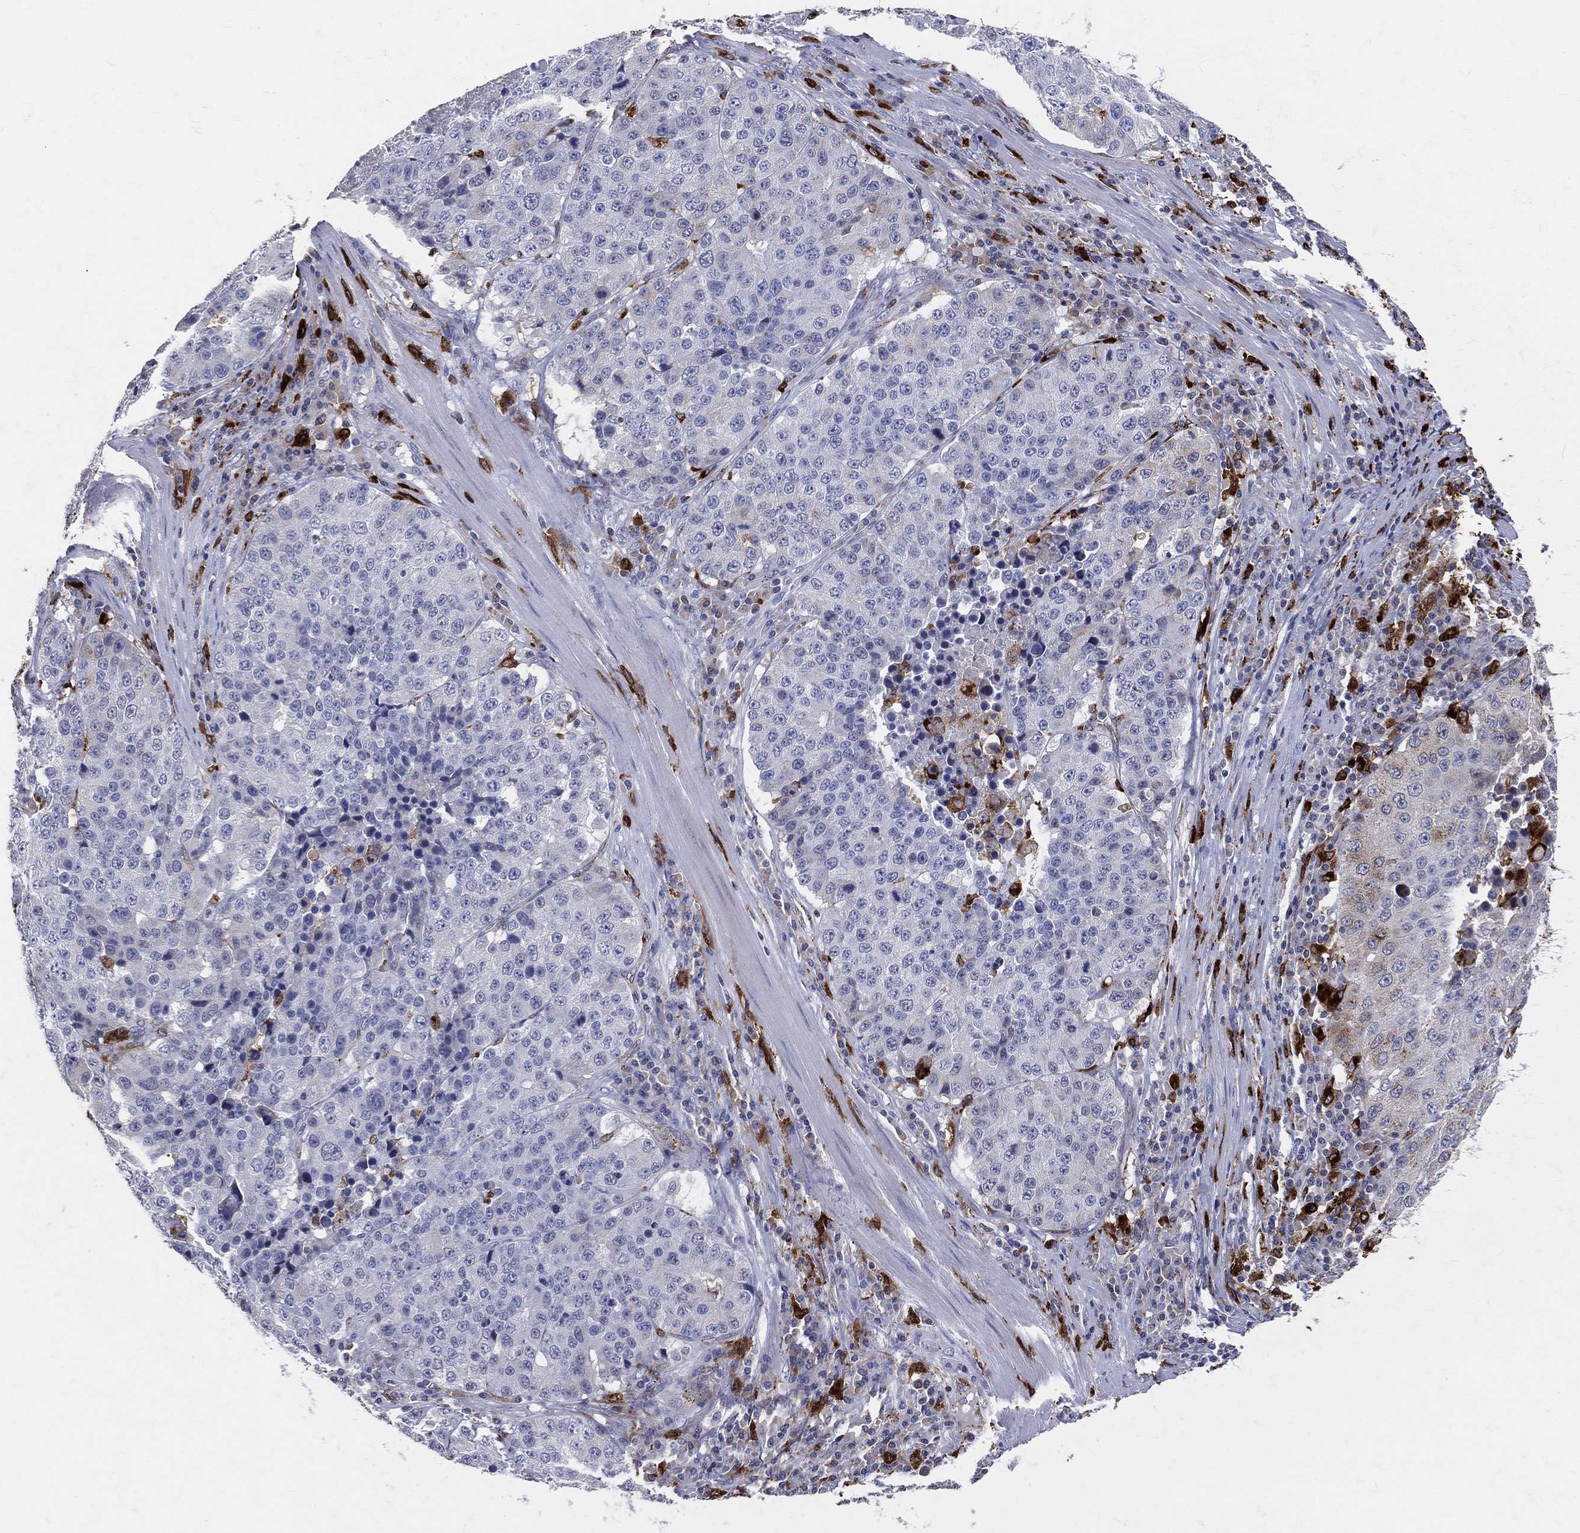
{"staining": {"intensity": "negative", "quantity": "none", "location": "none"}, "tissue": "stomach cancer", "cell_type": "Tumor cells", "image_type": "cancer", "snomed": [{"axis": "morphology", "description": "Adenocarcinoma, NOS"}, {"axis": "topography", "description": "Stomach"}], "caption": "This is a micrograph of IHC staining of stomach cancer, which shows no expression in tumor cells.", "gene": "CD74", "patient": {"sex": "male", "age": 71}}